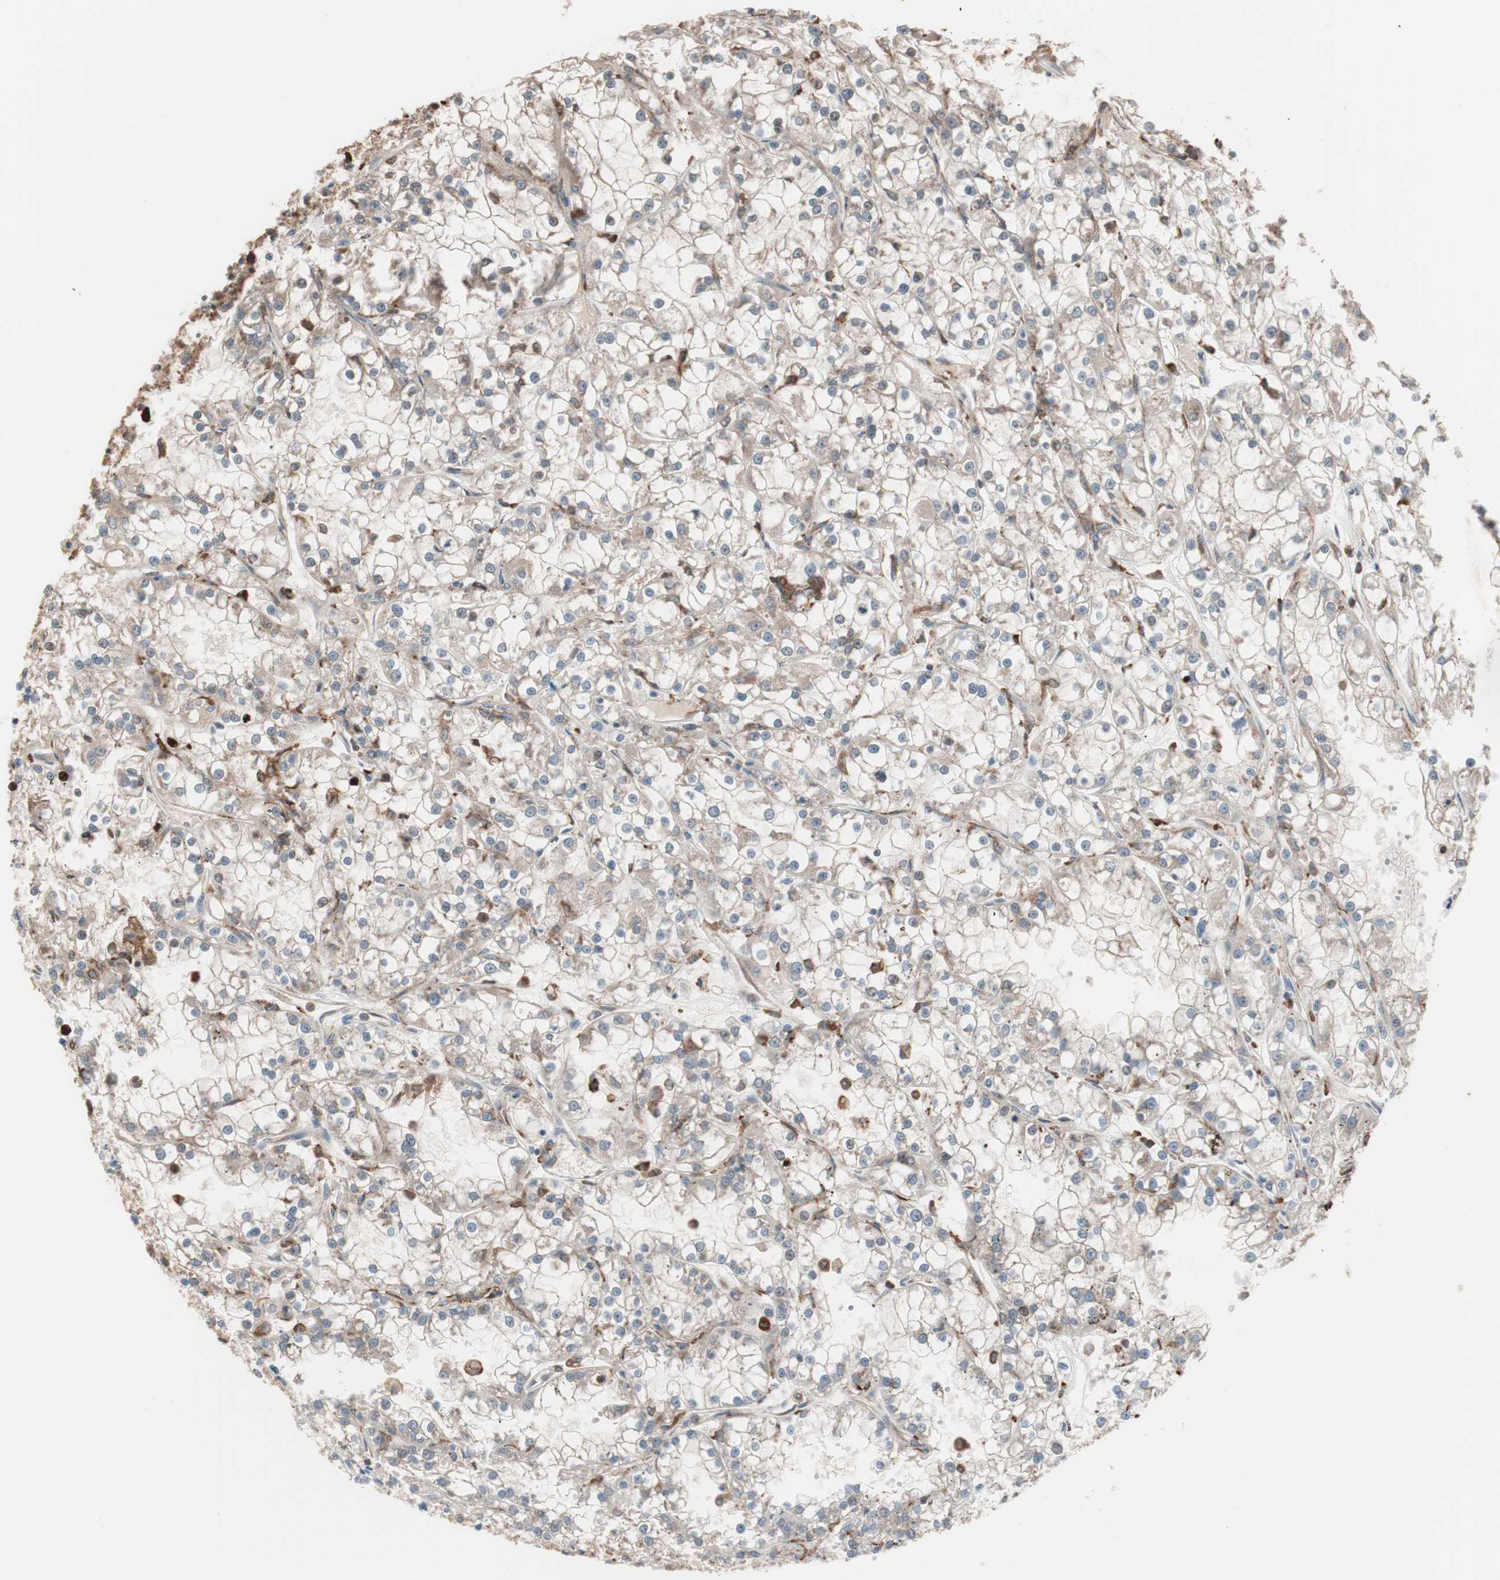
{"staining": {"intensity": "moderate", "quantity": ">75%", "location": "cytoplasmic/membranous,nuclear"}, "tissue": "renal cancer", "cell_type": "Tumor cells", "image_type": "cancer", "snomed": [{"axis": "morphology", "description": "Adenocarcinoma, NOS"}, {"axis": "topography", "description": "Kidney"}], "caption": "A brown stain highlights moderate cytoplasmic/membranous and nuclear expression of a protein in adenocarcinoma (renal) tumor cells. The staining is performed using DAB (3,3'-diaminobenzidine) brown chromogen to label protein expression. The nuclei are counter-stained blue using hematoxylin.", "gene": "STAB1", "patient": {"sex": "female", "age": 52}}